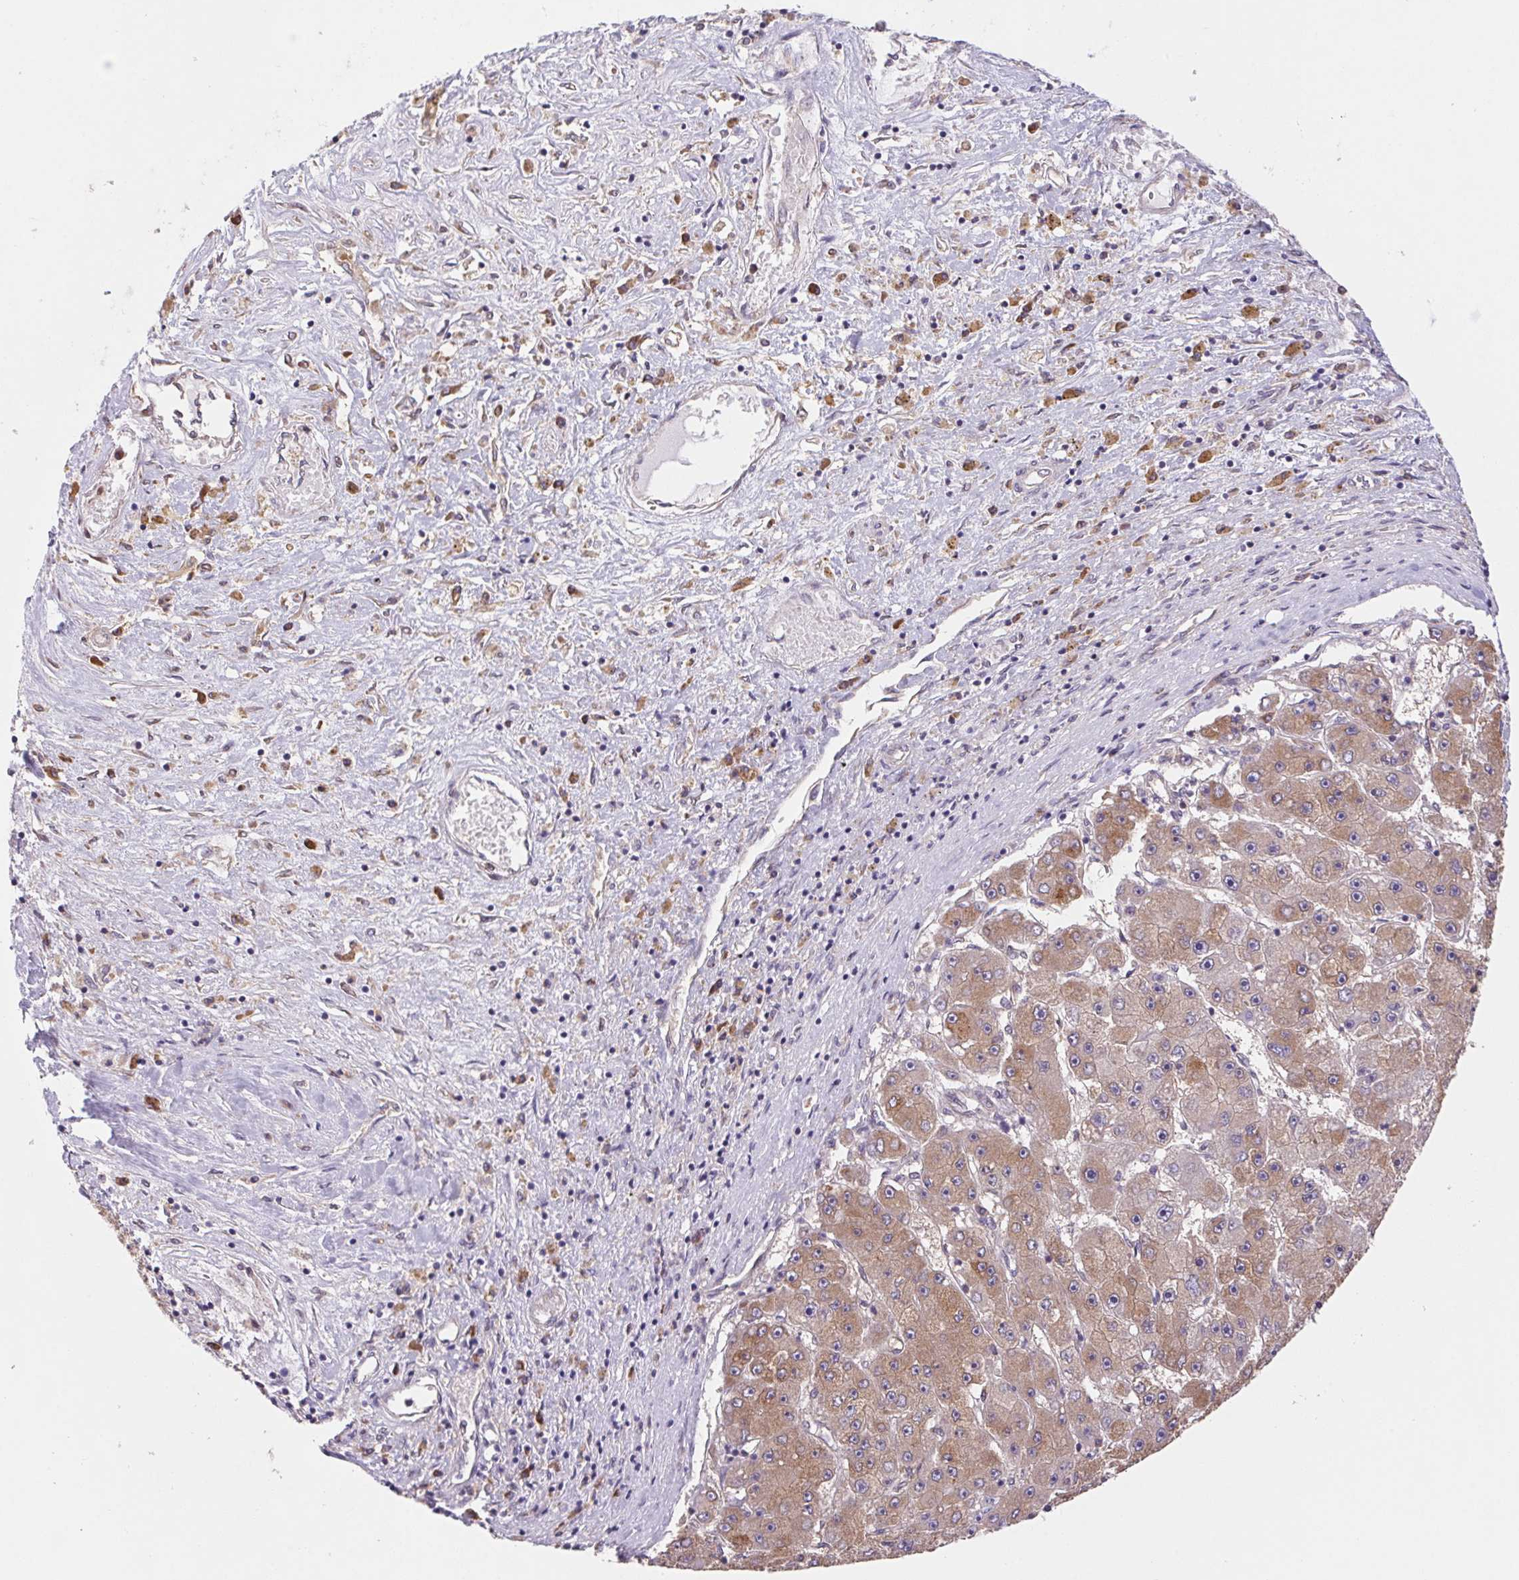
{"staining": {"intensity": "weak", "quantity": ">75%", "location": "cytoplasmic/membranous"}, "tissue": "liver cancer", "cell_type": "Tumor cells", "image_type": "cancer", "snomed": [{"axis": "morphology", "description": "Carcinoma, Hepatocellular, NOS"}, {"axis": "topography", "description": "Liver"}], "caption": "Liver cancer (hepatocellular carcinoma) stained with a protein marker demonstrates weak staining in tumor cells.", "gene": "RAB1A", "patient": {"sex": "female", "age": 61}}